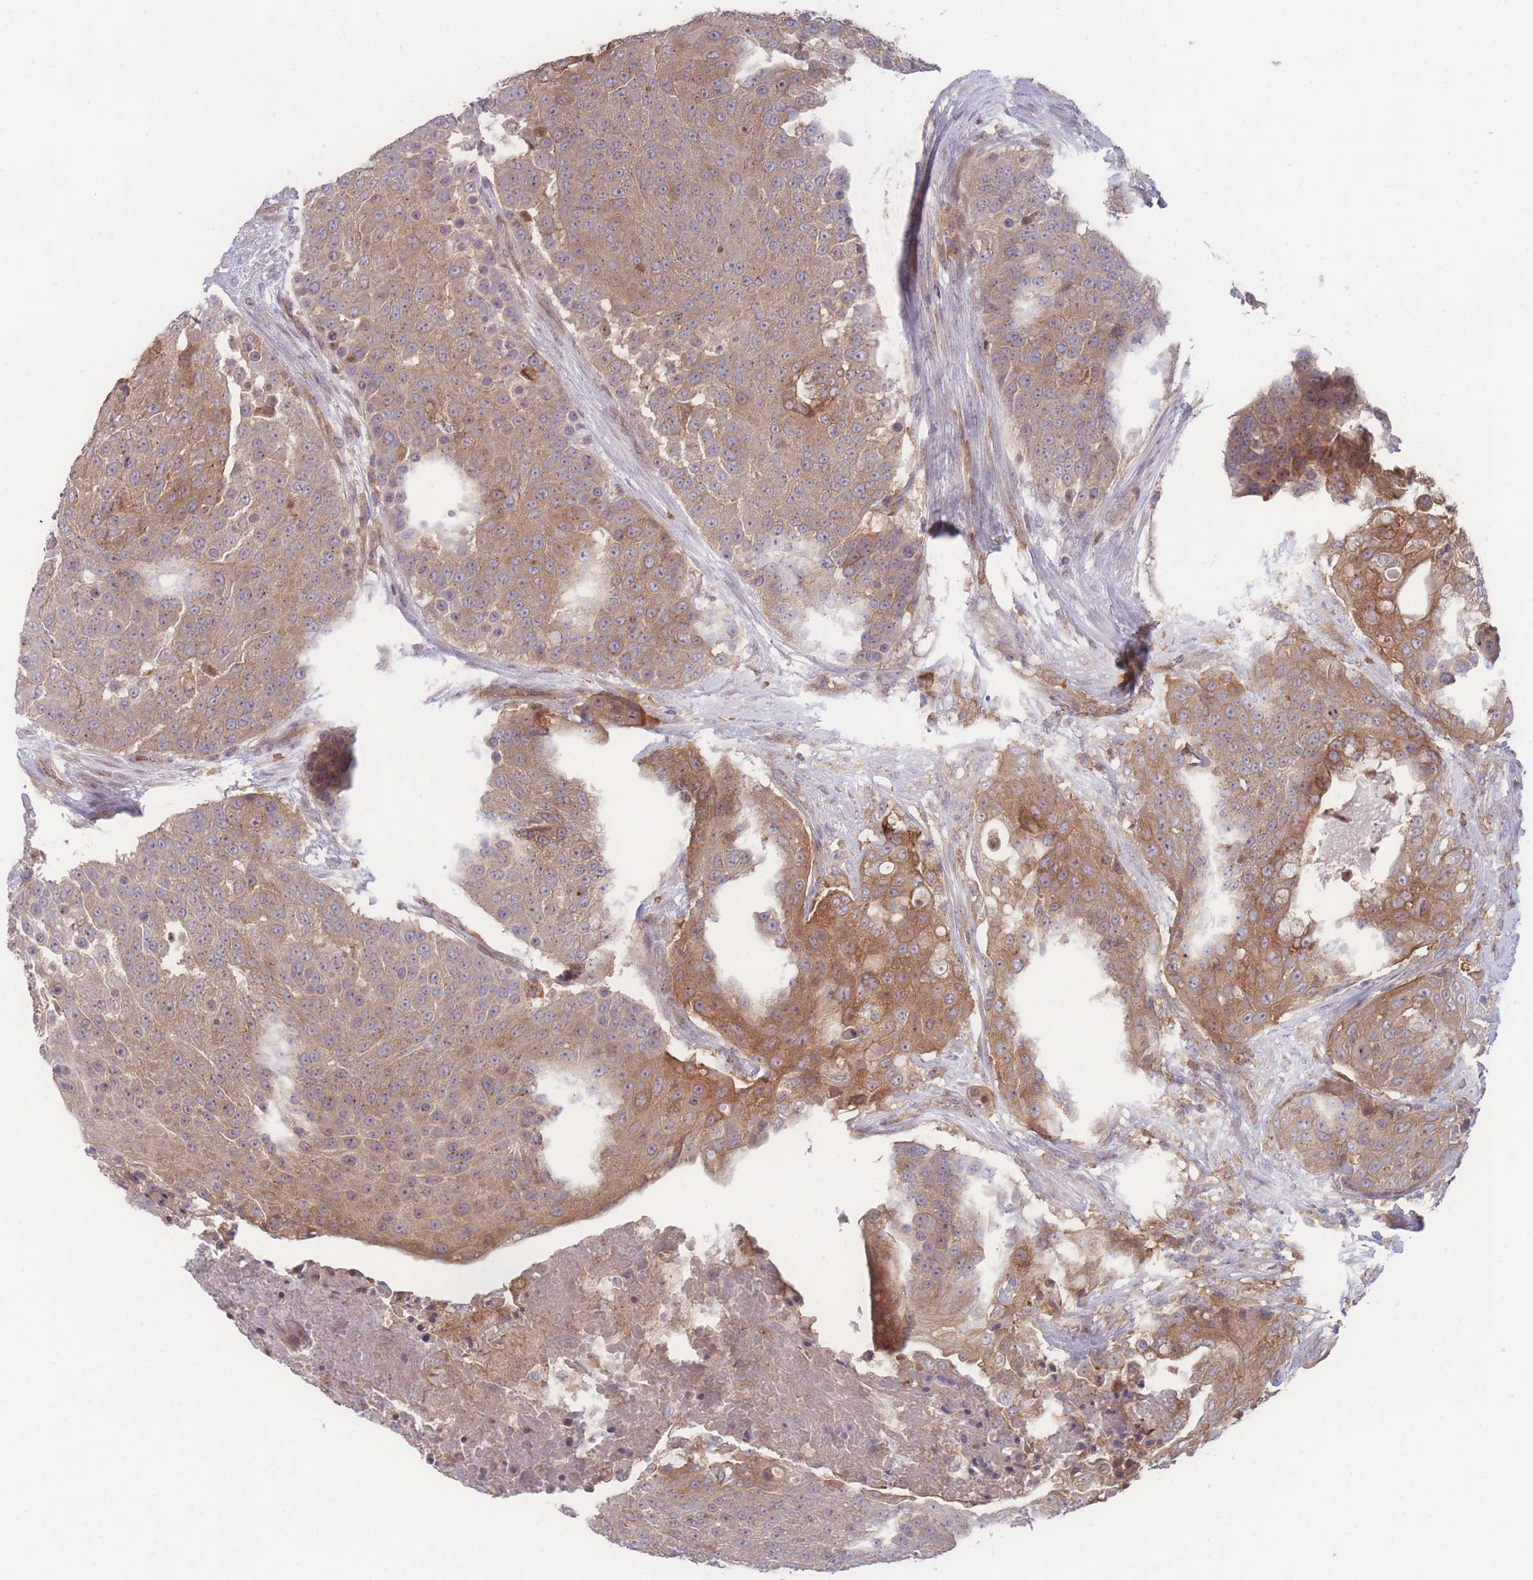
{"staining": {"intensity": "moderate", "quantity": ">75%", "location": "cytoplasmic/membranous"}, "tissue": "urothelial cancer", "cell_type": "Tumor cells", "image_type": "cancer", "snomed": [{"axis": "morphology", "description": "Urothelial carcinoma, High grade"}, {"axis": "topography", "description": "Urinary bladder"}], "caption": "Immunohistochemical staining of human urothelial cancer reveals moderate cytoplasmic/membranous protein positivity in approximately >75% of tumor cells. (DAB IHC, brown staining for protein, blue staining for nuclei).", "gene": "STEAP3", "patient": {"sex": "female", "age": 63}}